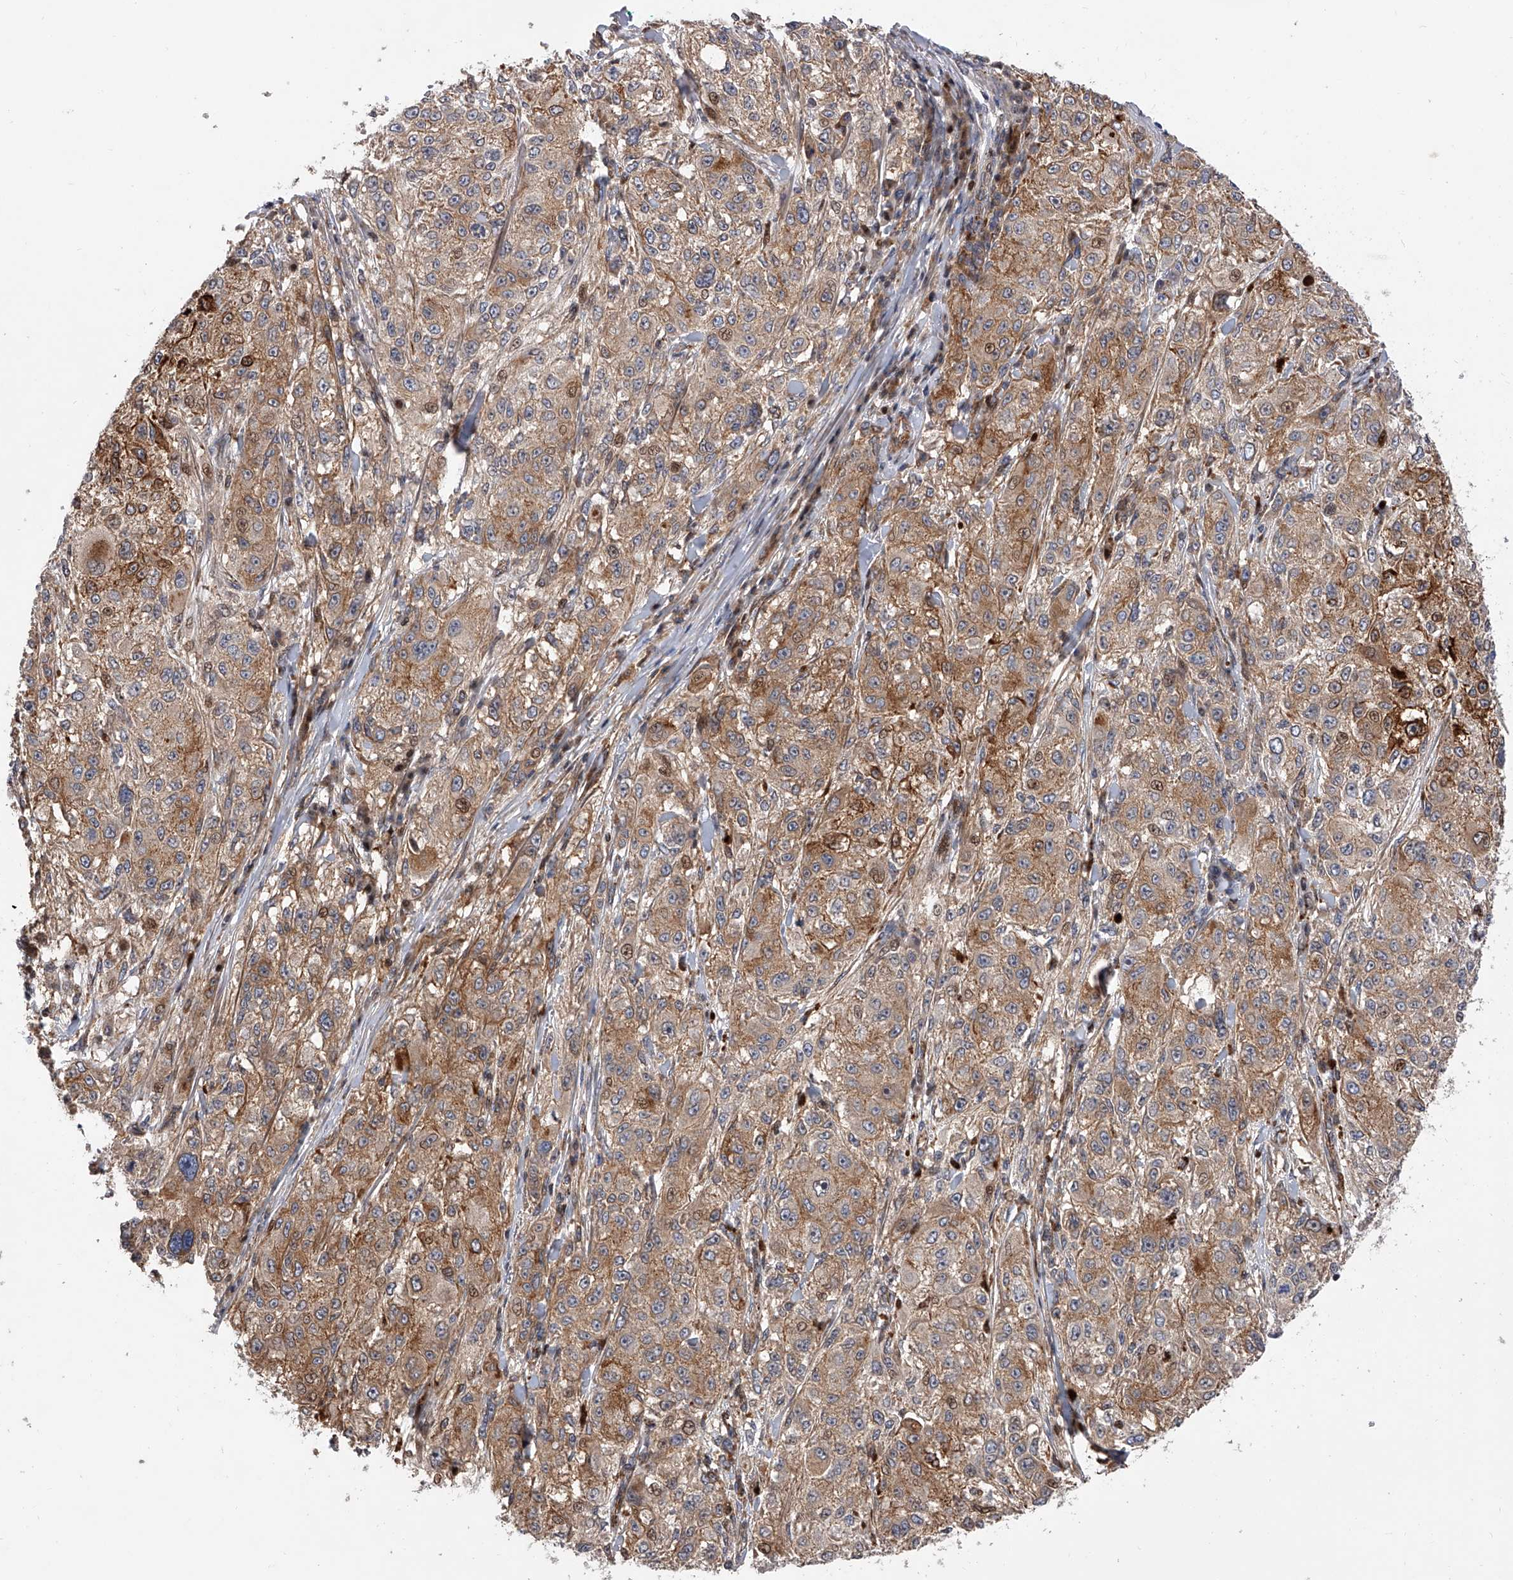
{"staining": {"intensity": "moderate", "quantity": ">75%", "location": "cytoplasmic/membranous"}, "tissue": "melanoma", "cell_type": "Tumor cells", "image_type": "cancer", "snomed": [{"axis": "morphology", "description": "Necrosis, NOS"}, {"axis": "morphology", "description": "Malignant melanoma, NOS"}, {"axis": "topography", "description": "Skin"}], "caption": "The image shows staining of melanoma, revealing moderate cytoplasmic/membranous protein staining (brown color) within tumor cells.", "gene": "PDSS2", "patient": {"sex": "female", "age": 87}}